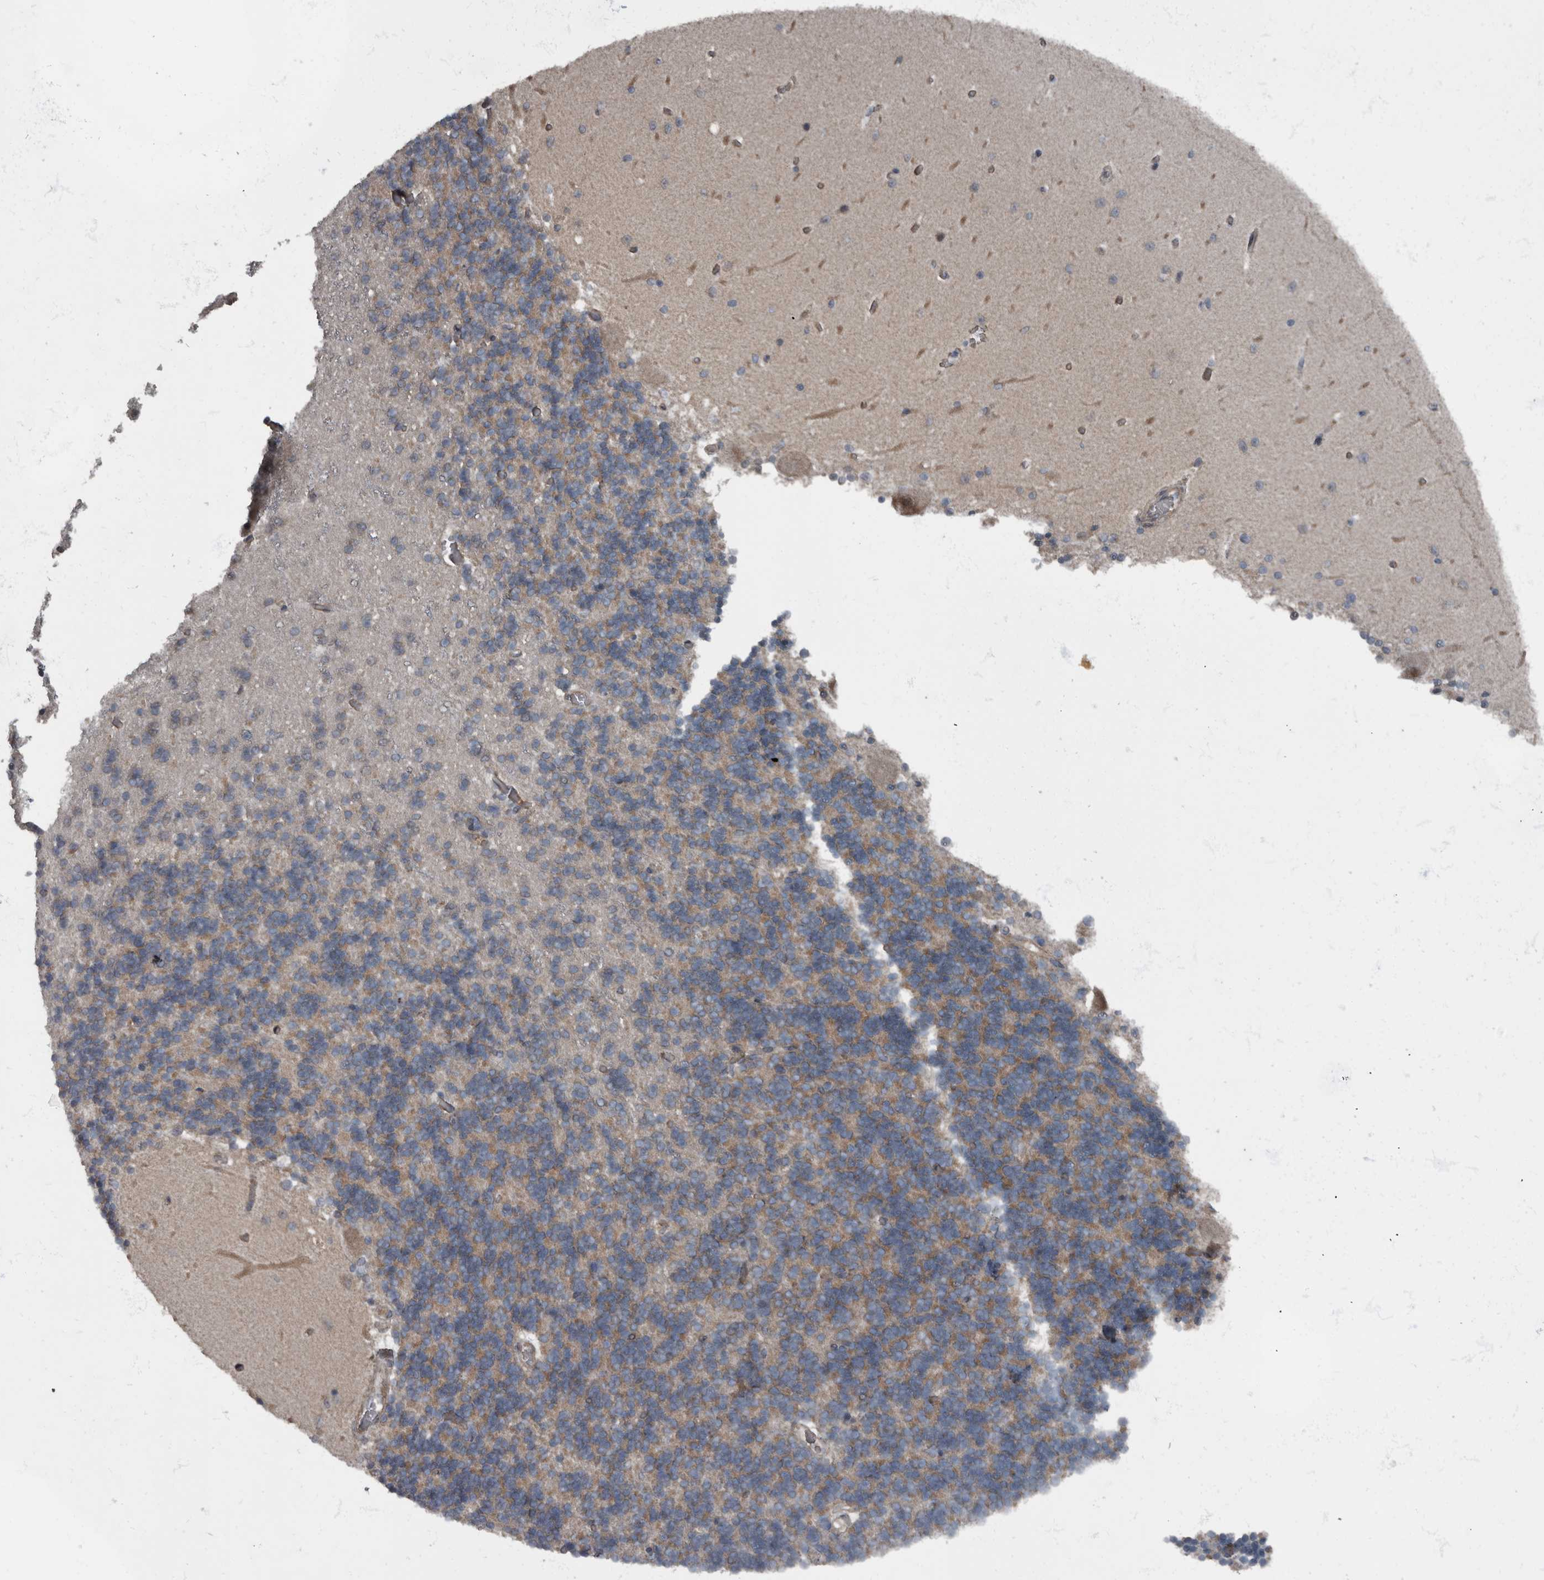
{"staining": {"intensity": "moderate", "quantity": "25%-75%", "location": "cytoplasmic/membranous"}, "tissue": "cerebellum", "cell_type": "Cells in granular layer", "image_type": "normal", "snomed": [{"axis": "morphology", "description": "Normal tissue, NOS"}, {"axis": "topography", "description": "Cerebellum"}], "caption": "Normal cerebellum exhibits moderate cytoplasmic/membranous staining in about 25%-75% of cells in granular layer (DAB (3,3'-diaminobenzidine) = brown stain, brightfield microscopy at high magnification)..", "gene": "RABGGTB", "patient": {"sex": "male", "age": 37}}